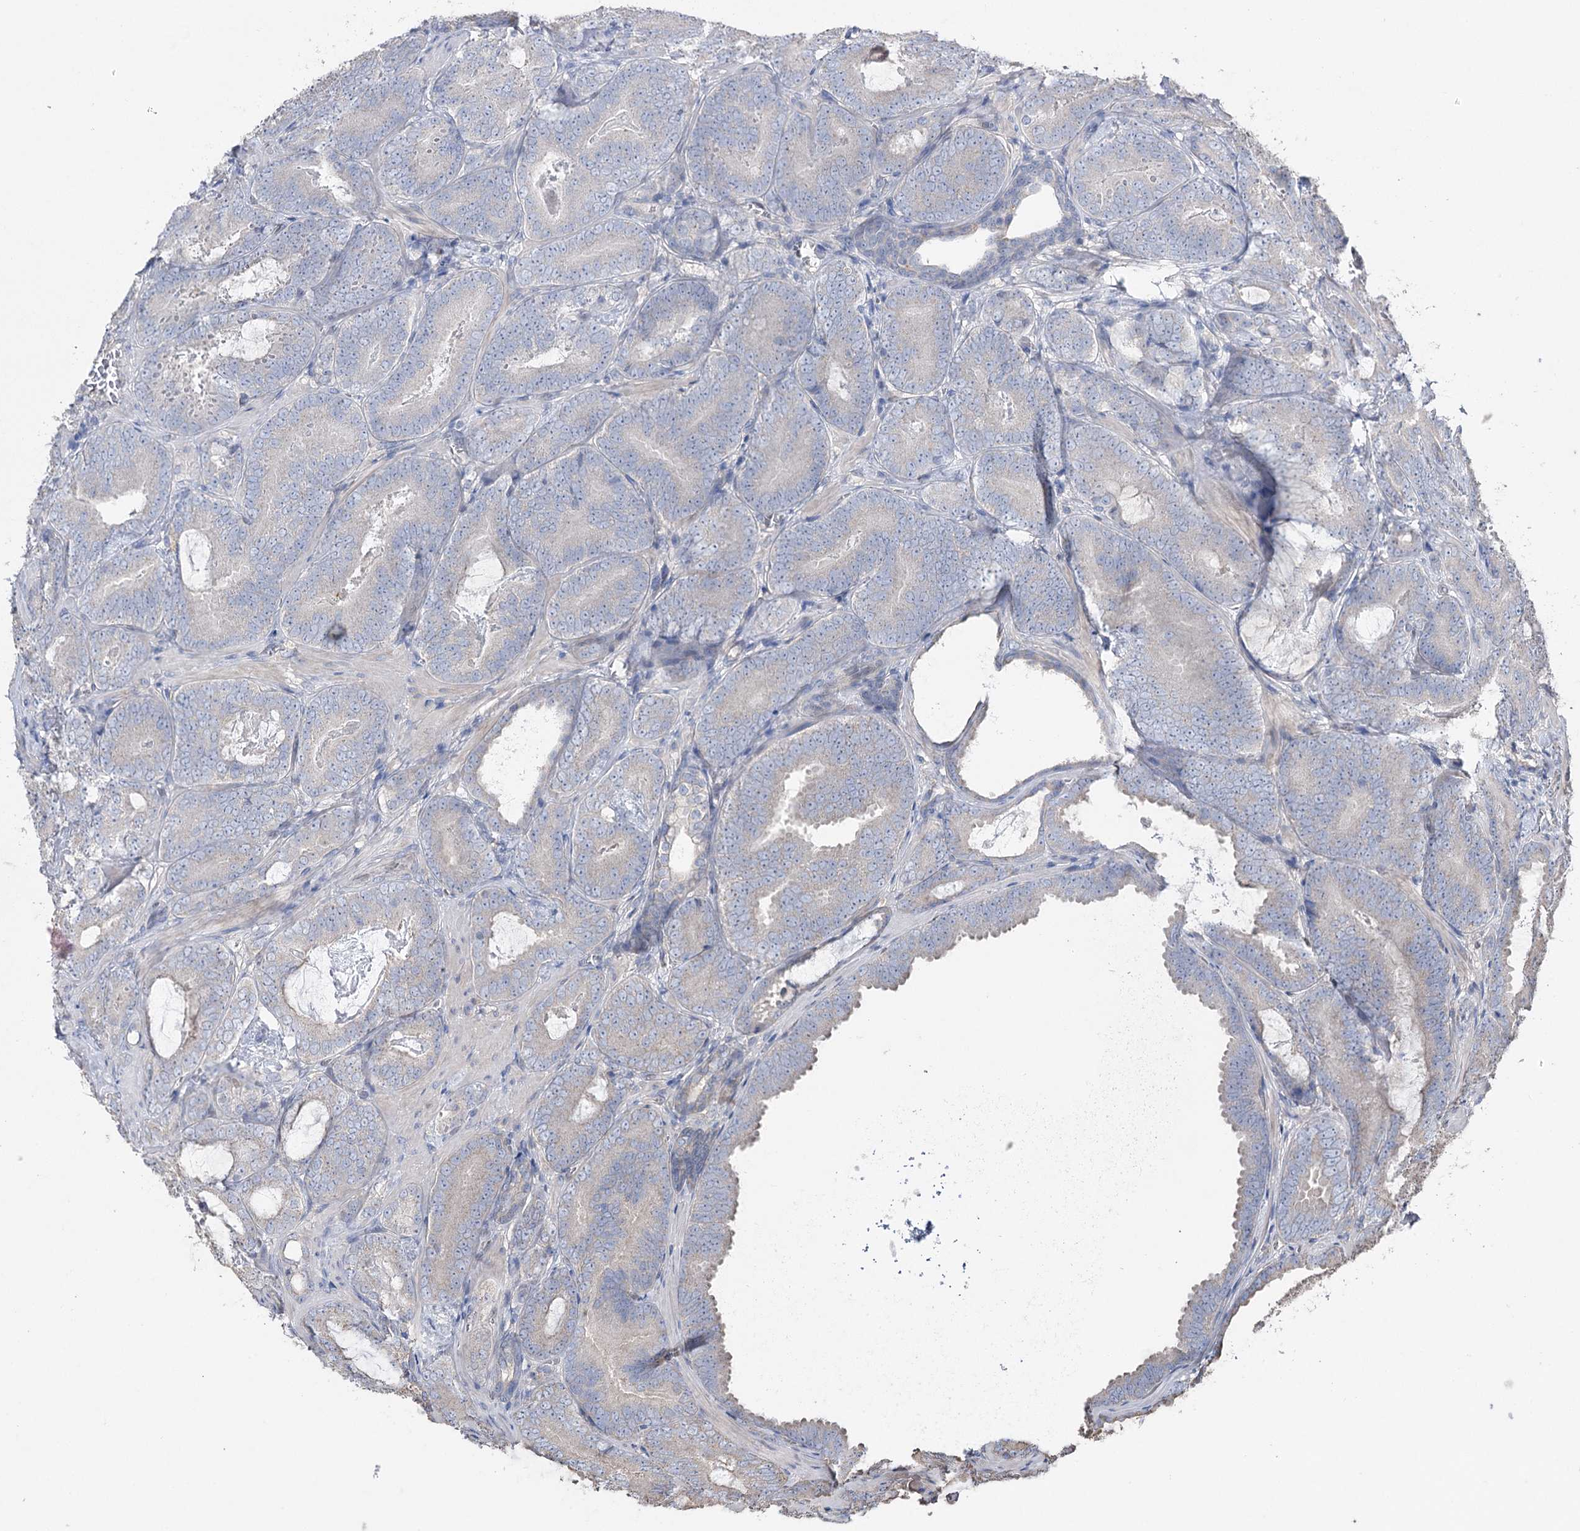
{"staining": {"intensity": "negative", "quantity": "none", "location": "none"}, "tissue": "prostate cancer", "cell_type": "Tumor cells", "image_type": "cancer", "snomed": [{"axis": "morphology", "description": "Adenocarcinoma, Low grade"}, {"axis": "topography", "description": "Prostate"}], "caption": "Immunohistochemical staining of human prostate cancer (low-grade adenocarcinoma) shows no significant staining in tumor cells.", "gene": "FAM13B", "patient": {"sex": "male", "age": 60}}